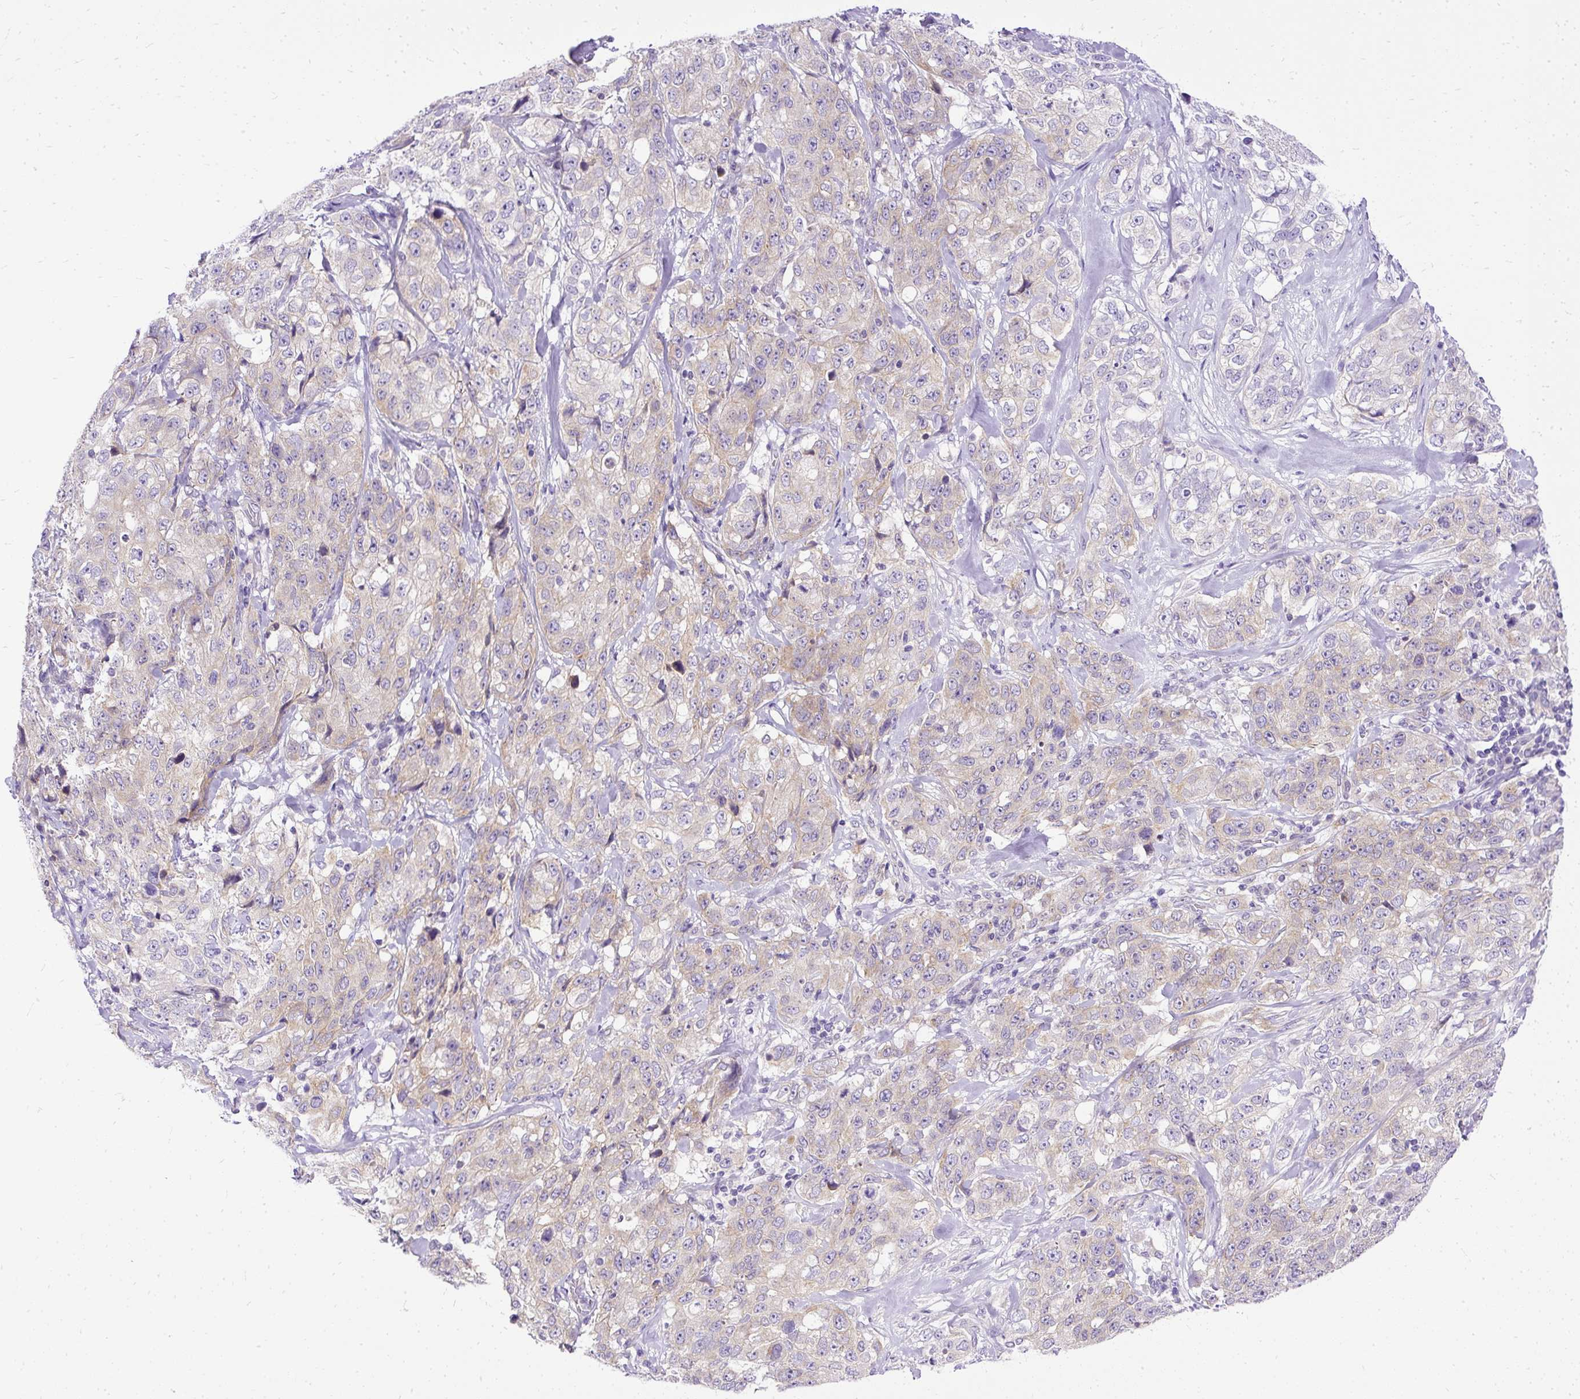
{"staining": {"intensity": "weak", "quantity": "25%-75%", "location": "cytoplasmic/membranous"}, "tissue": "stomach cancer", "cell_type": "Tumor cells", "image_type": "cancer", "snomed": [{"axis": "morphology", "description": "Adenocarcinoma, NOS"}, {"axis": "topography", "description": "Stomach"}], "caption": "Adenocarcinoma (stomach) stained for a protein (brown) displays weak cytoplasmic/membranous positive positivity in about 25%-75% of tumor cells.", "gene": "AMFR", "patient": {"sex": "male", "age": 48}}